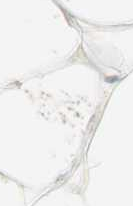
{"staining": {"intensity": "negative", "quantity": "none", "location": "none"}, "tissue": "adipose tissue", "cell_type": "Adipocytes", "image_type": "normal", "snomed": [{"axis": "morphology", "description": "Normal tissue, NOS"}, {"axis": "topography", "description": "Breast"}, {"axis": "topography", "description": "Adipose tissue"}], "caption": "An immunohistochemistry micrograph of benign adipose tissue is shown. There is no staining in adipocytes of adipose tissue.", "gene": "GCNT3", "patient": {"sex": "female", "age": 25}}